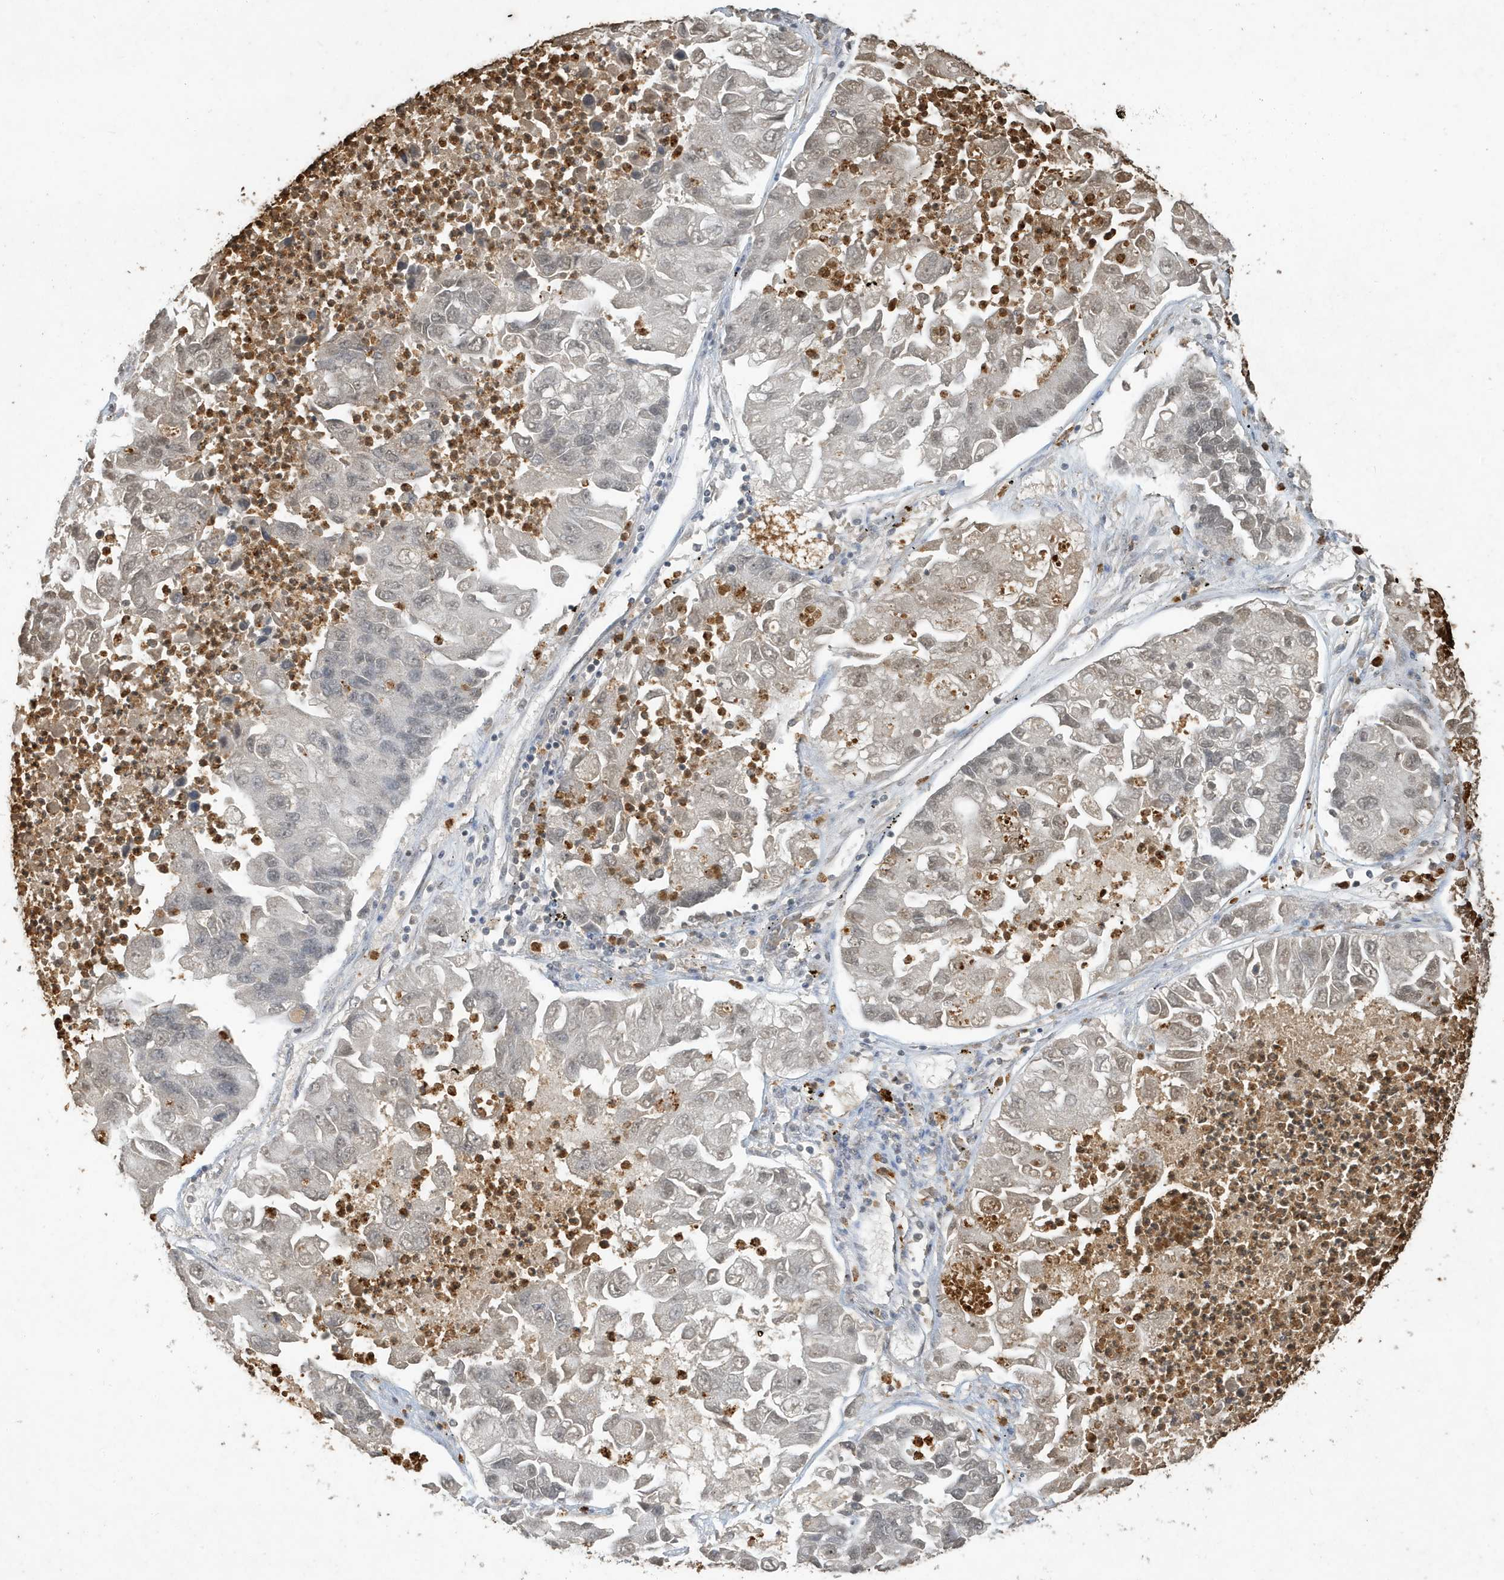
{"staining": {"intensity": "weak", "quantity": "<25%", "location": "nuclear"}, "tissue": "lung cancer", "cell_type": "Tumor cells", "image_type": "cancer", "snomed": [{"axis": "morphology", "description": "Adenocarcinoma, NOS"}, {"axis": "topography", "description": "Lung"}], "caption": "Lung cancer was stained to show a protein in brown. There is no significant positivity in tumor cells. (Brightfield microscopy of DAB immunohistochemistry at high magnification).", "gene": "DEFA1", "patient": {"sex": "female", "age": 51}}